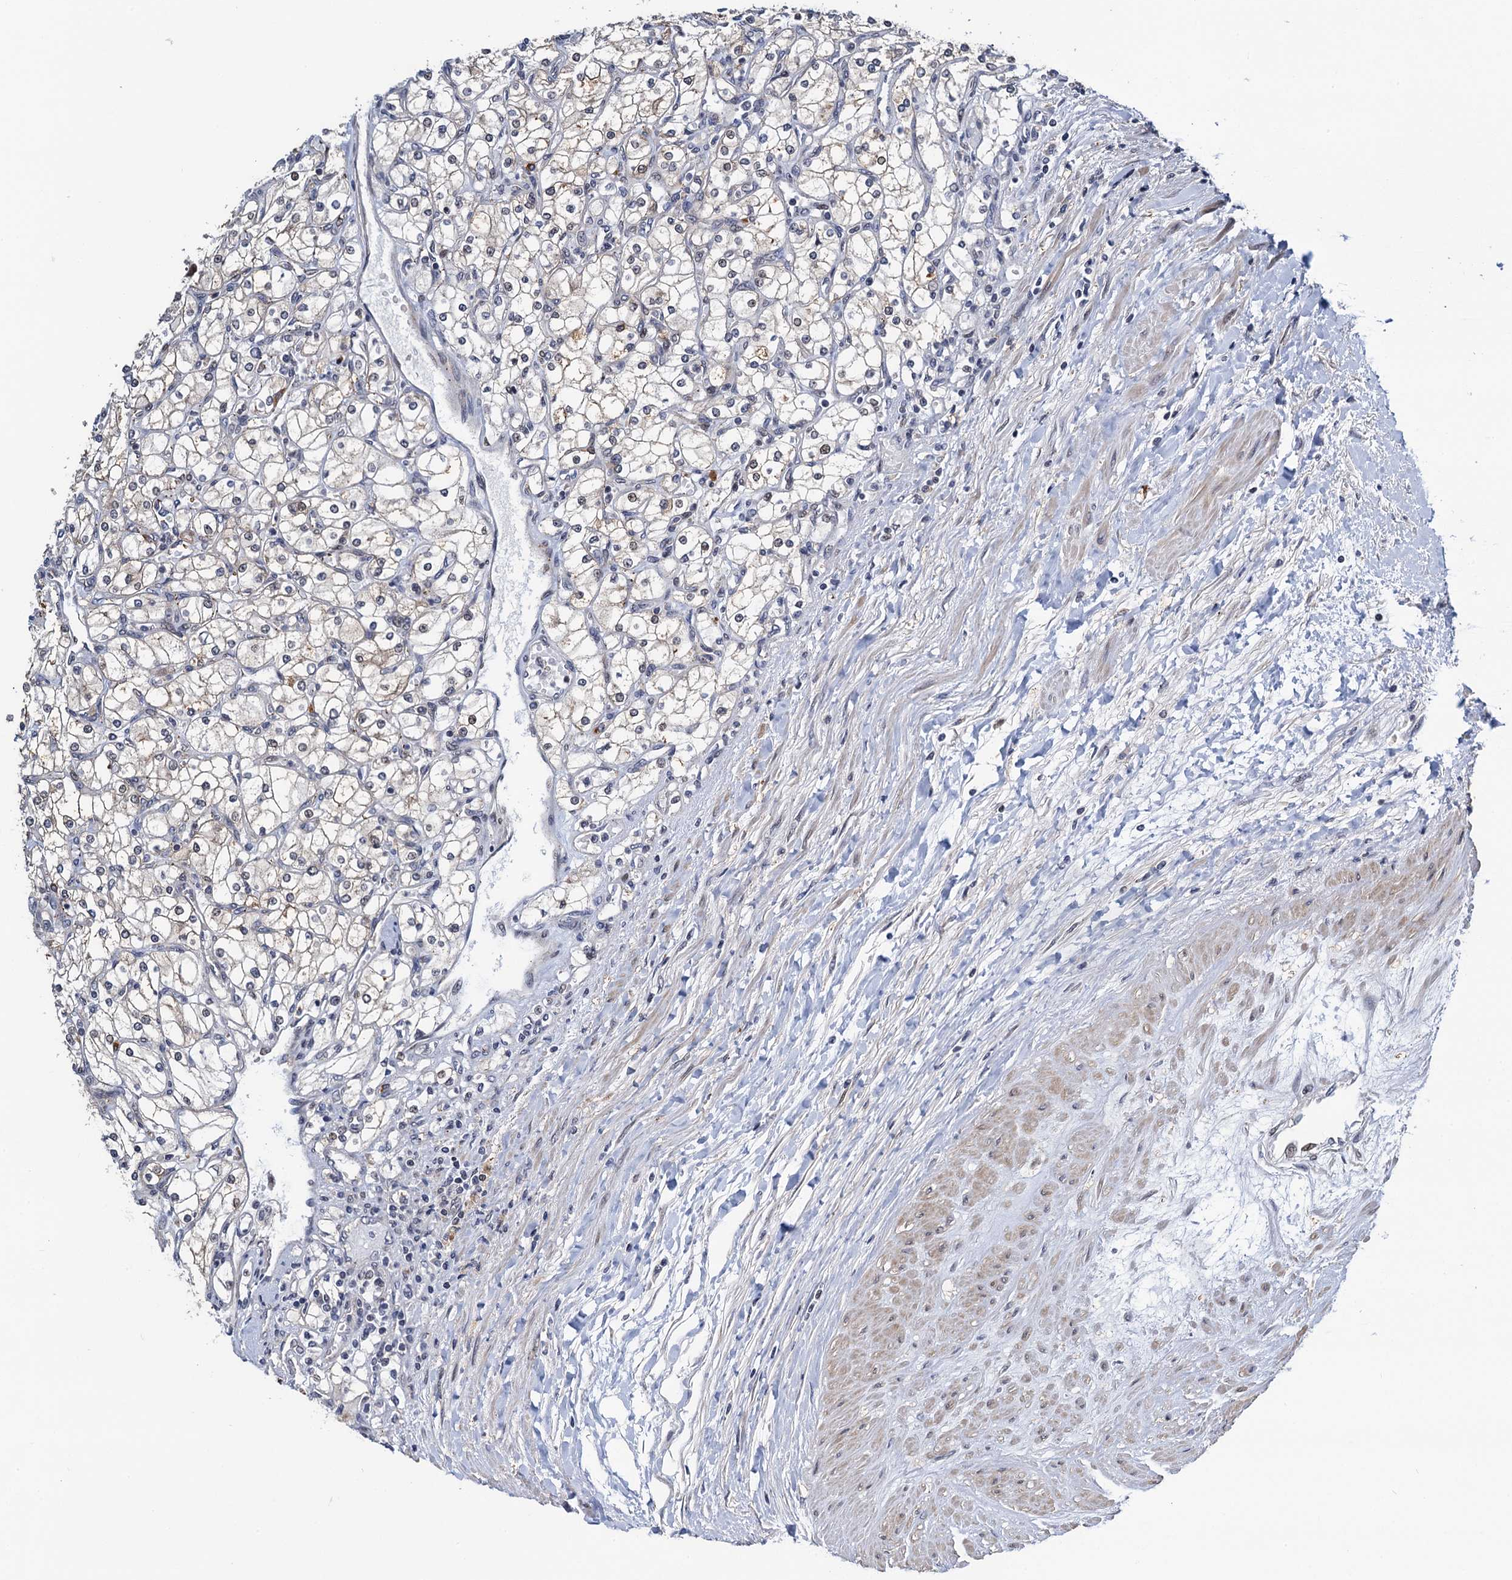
{"staining": {"intensity": "weak", "quantity": "<25%", "location": "nuclear"}, "tissue": "renal cancer", "cell_type": "Tumor cells", "image_type": "cancer", "snomed": [{"axis": "morphology", "description": "Adenocarcinoma, NOS"}, {"axis": "topography", "description": "Kidney"}], "caption": "DAB immunohistochemical staining of human adenocarcinoma (renal) shows no significant staining in tumor cells. Nuclei are stained in blue.", "gene": "FAM222A", "patient": {"sex": "male", "age": 80}}